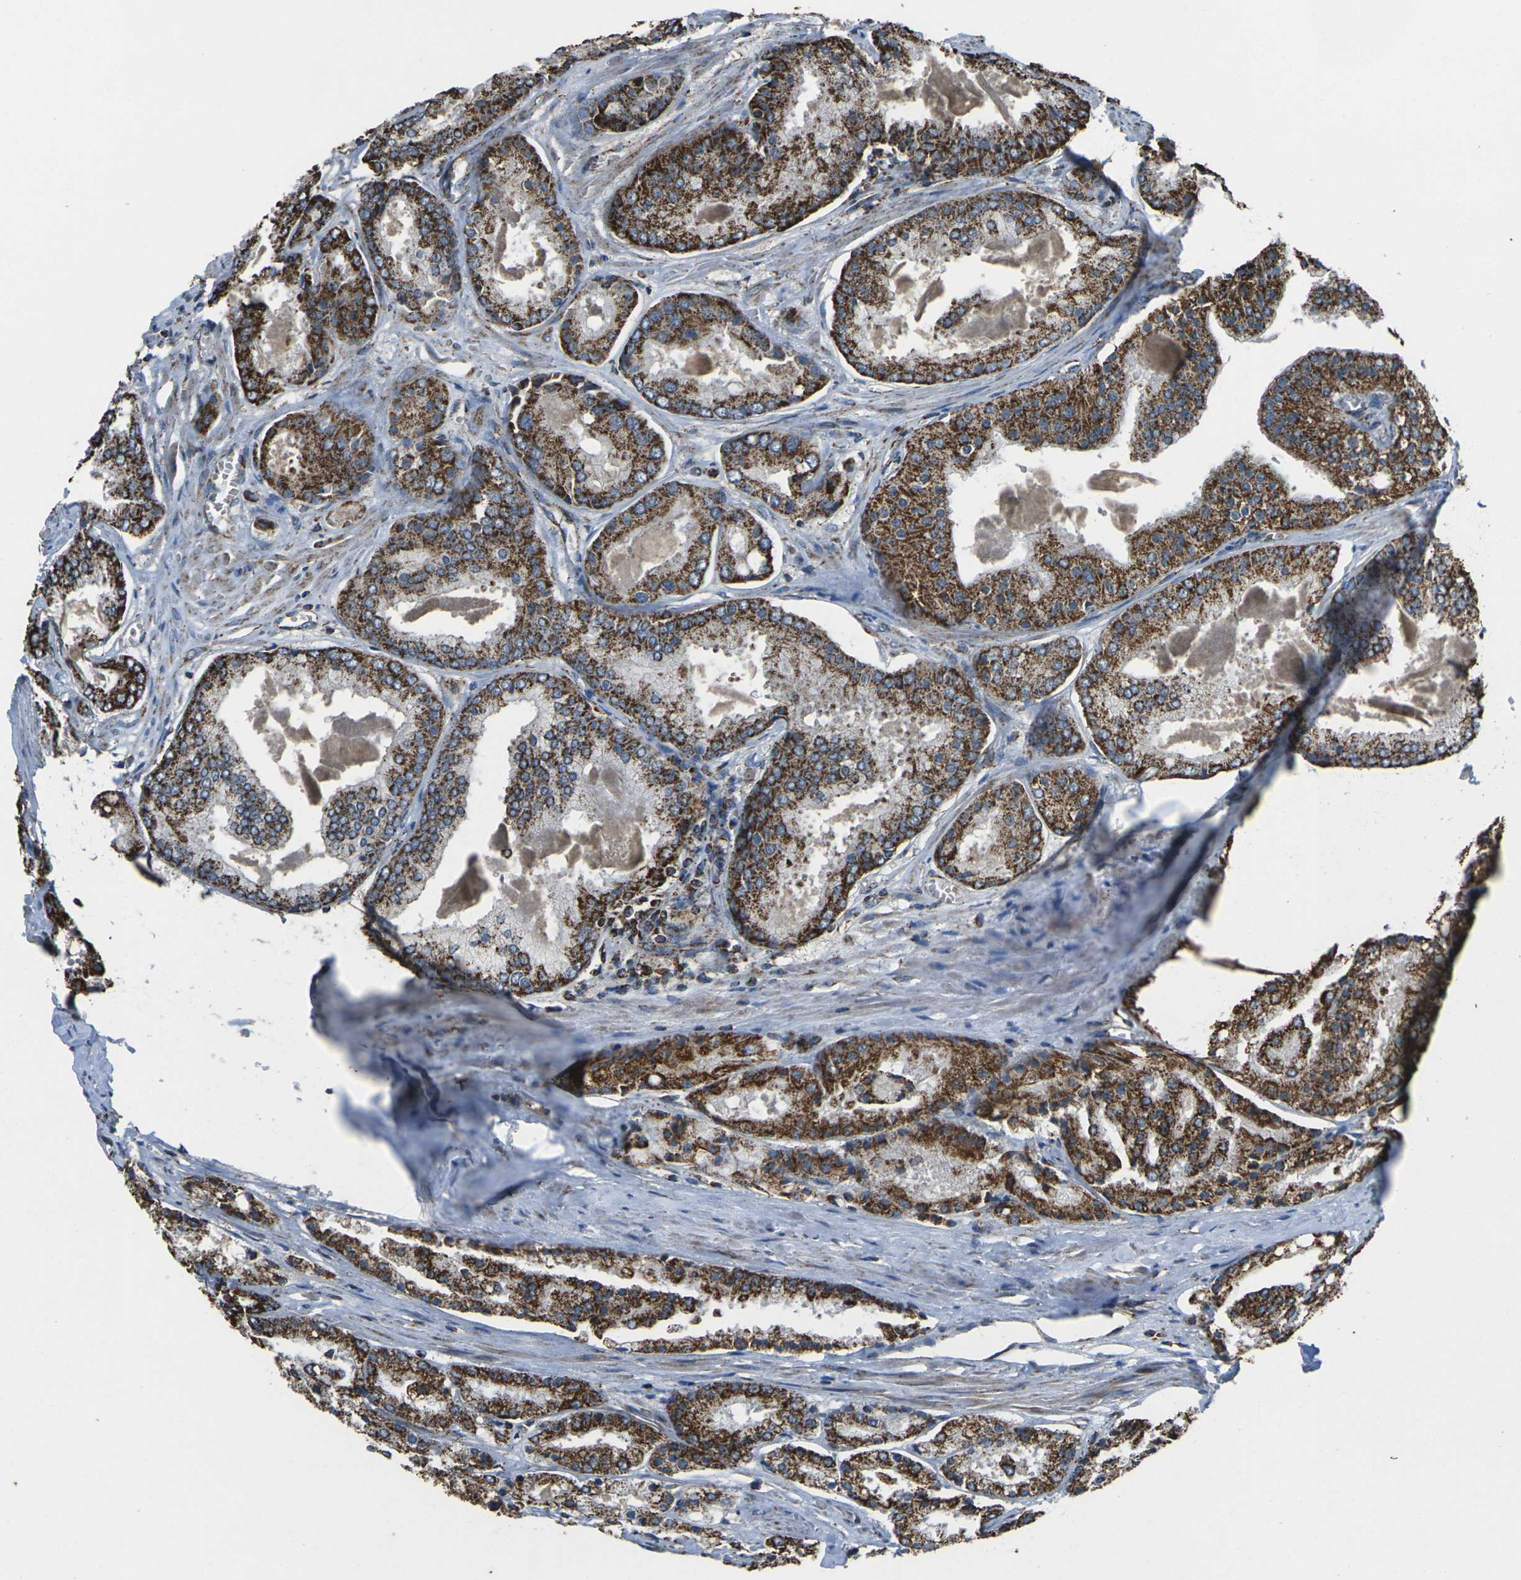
{"staining": {"intensity": "strong", "quantity": ">75%", "location": "cytoplasmic/membranous"}, "tissue": "prostate cancer", "cell_type": "Tumor cells", "image_type": "cancer", "snomed": [{"axis": "morphology", "description": "Adenocarcinoma, Low grade"}, {"axis": "topography", "description": "Prostate"}], "caption": "A brown stain shows strong cytoplasmic/membranous expression of a protein in adenocarcinoma (low-grade) (prostate) tumor cells. Immunohistochemistry (ihc) stains the protein of interest in brown and the nuclei are stained blue.", "gene": "KLHL5", "patient": {"sex": "male", "age": 64}}